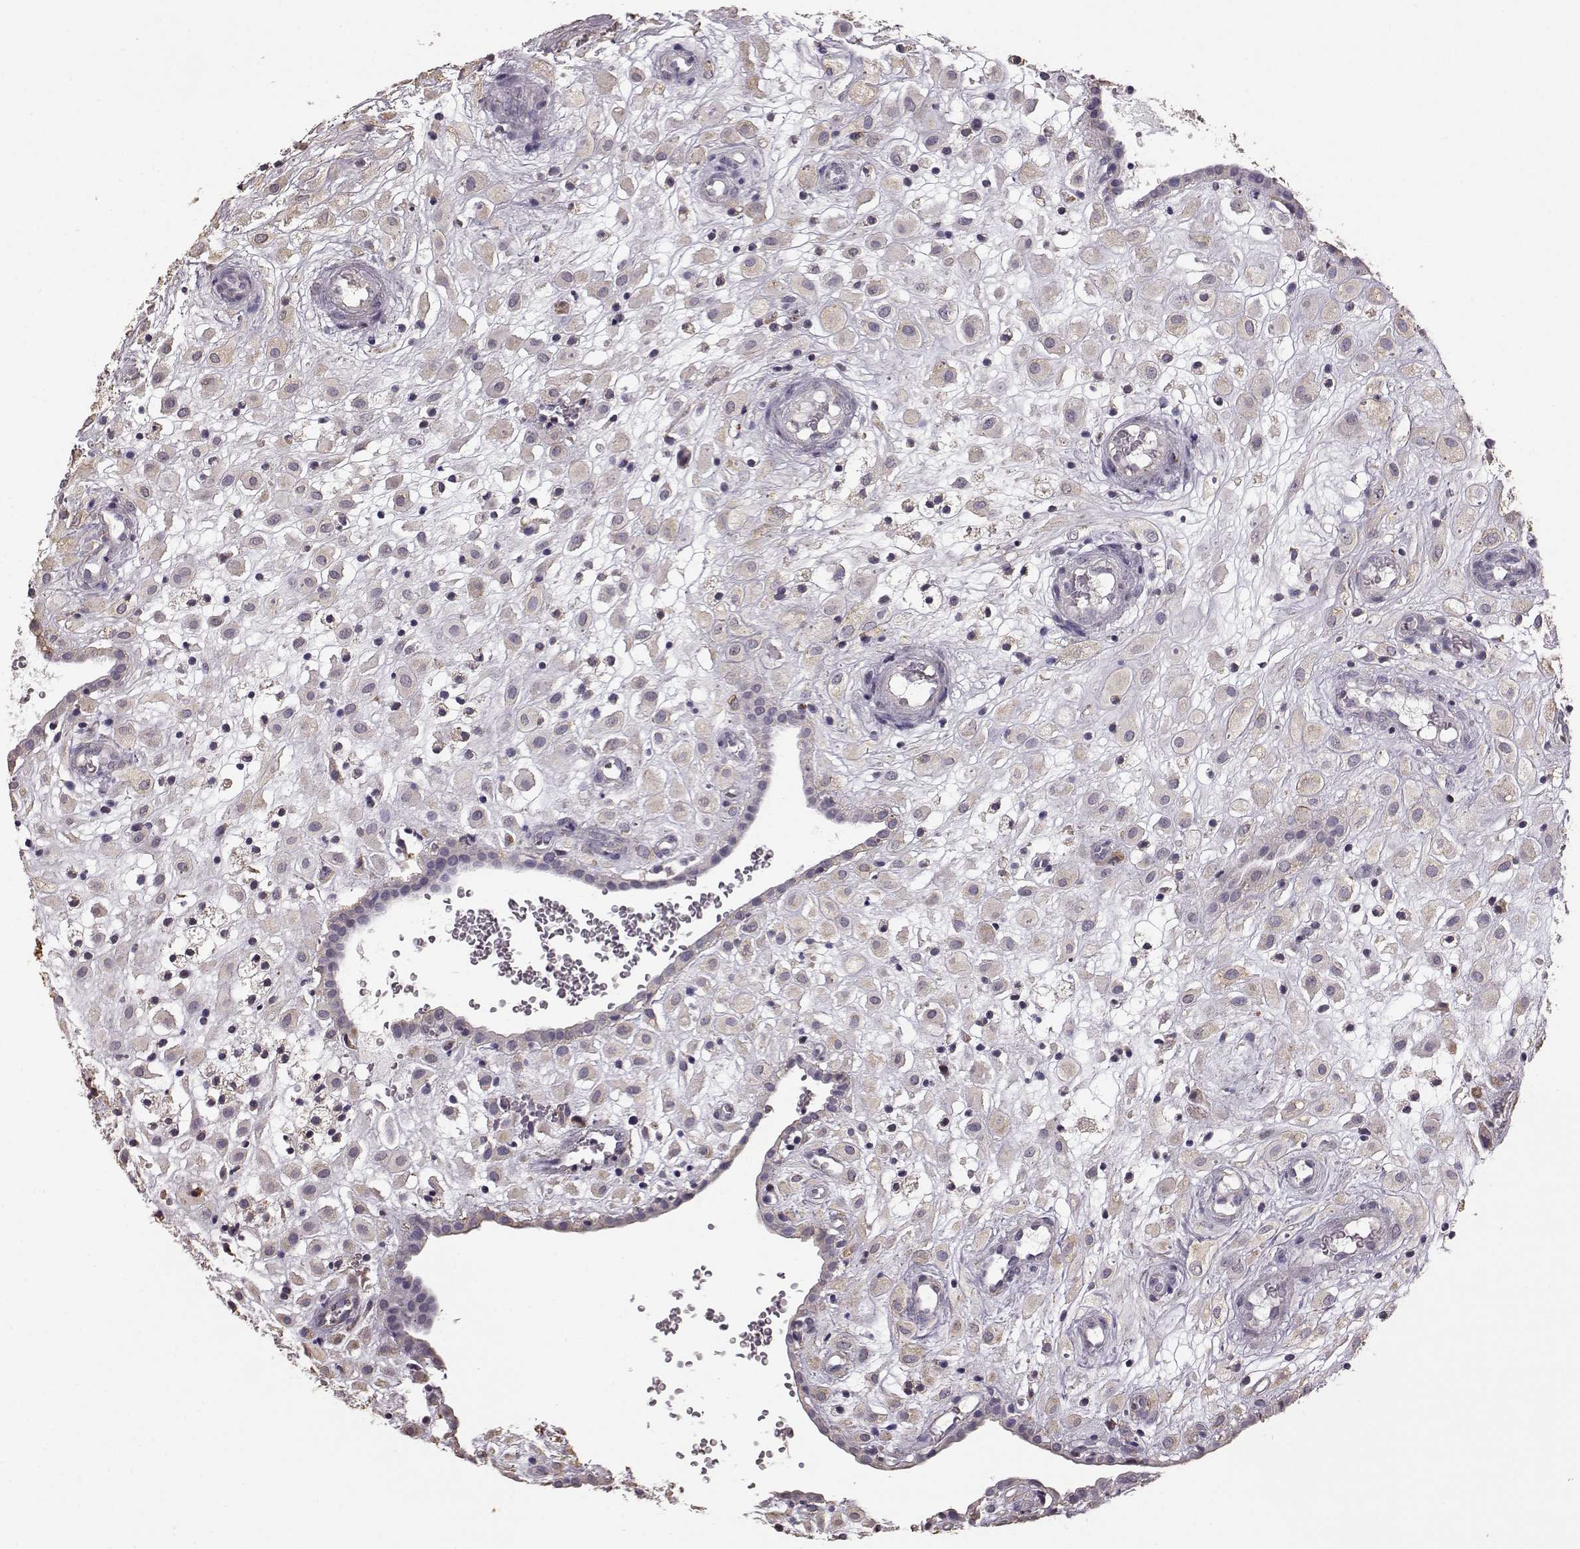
{"staining": {"intensity": "weak", "quantity": "<25%", "location": "cytoplasmic/membranous"}, "tissue": "placenta", "cell_type": "Decidual cells", "image_type": "normal", "snomed": [{"axis": "morphology", "description": "Normal tissue, NOS"}, {"axis": "topography", "description": "Placenta"}], "caption": "This is an IHC photomicrograph of unremarkable human placenta. There is no positivity in decidual cells.", "gene": "GABRG3", "patient": {"sex": "female", "age": 24}}